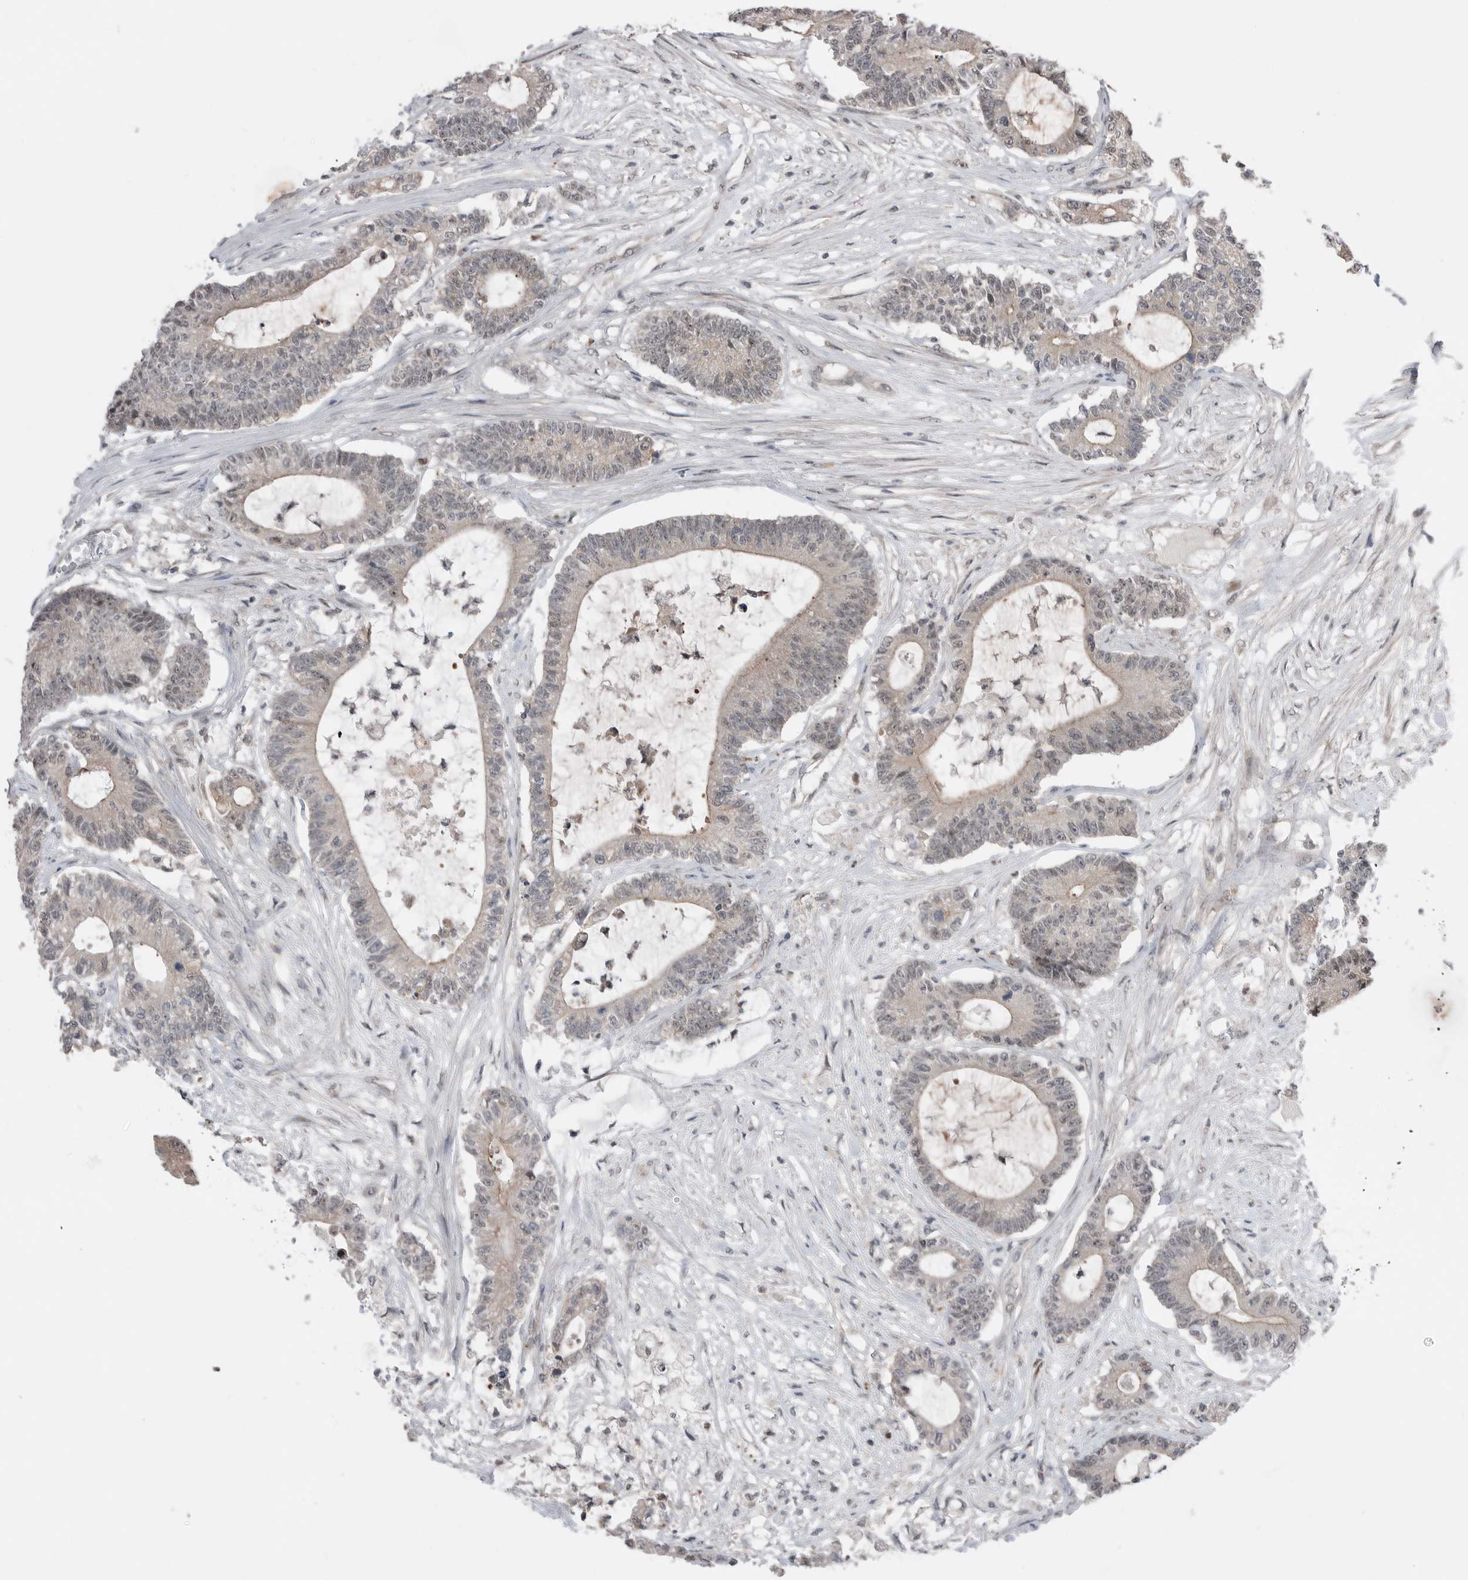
{"staining": {"intensity": "weak", "quantity": "<25%", "location": "nuclear"}, "tissue": "colorectal cancer", "cell_type": "Tumor cells", "image_type": "cancer", "snomed": [{"axis": "morphology", "description": "Adenocarcinoma, NOS"}, {"axis": "topography", "description": "Colon"}], "caption": "Image shows no significant protein positivity in tumor cells of colorectal cancer. The staining is performed using DAB brown chromogen with nuclei counter-stained in using hematoxylin.", "gene": "NTAQ1", "patient": {"sex": "female", "age": 84}}